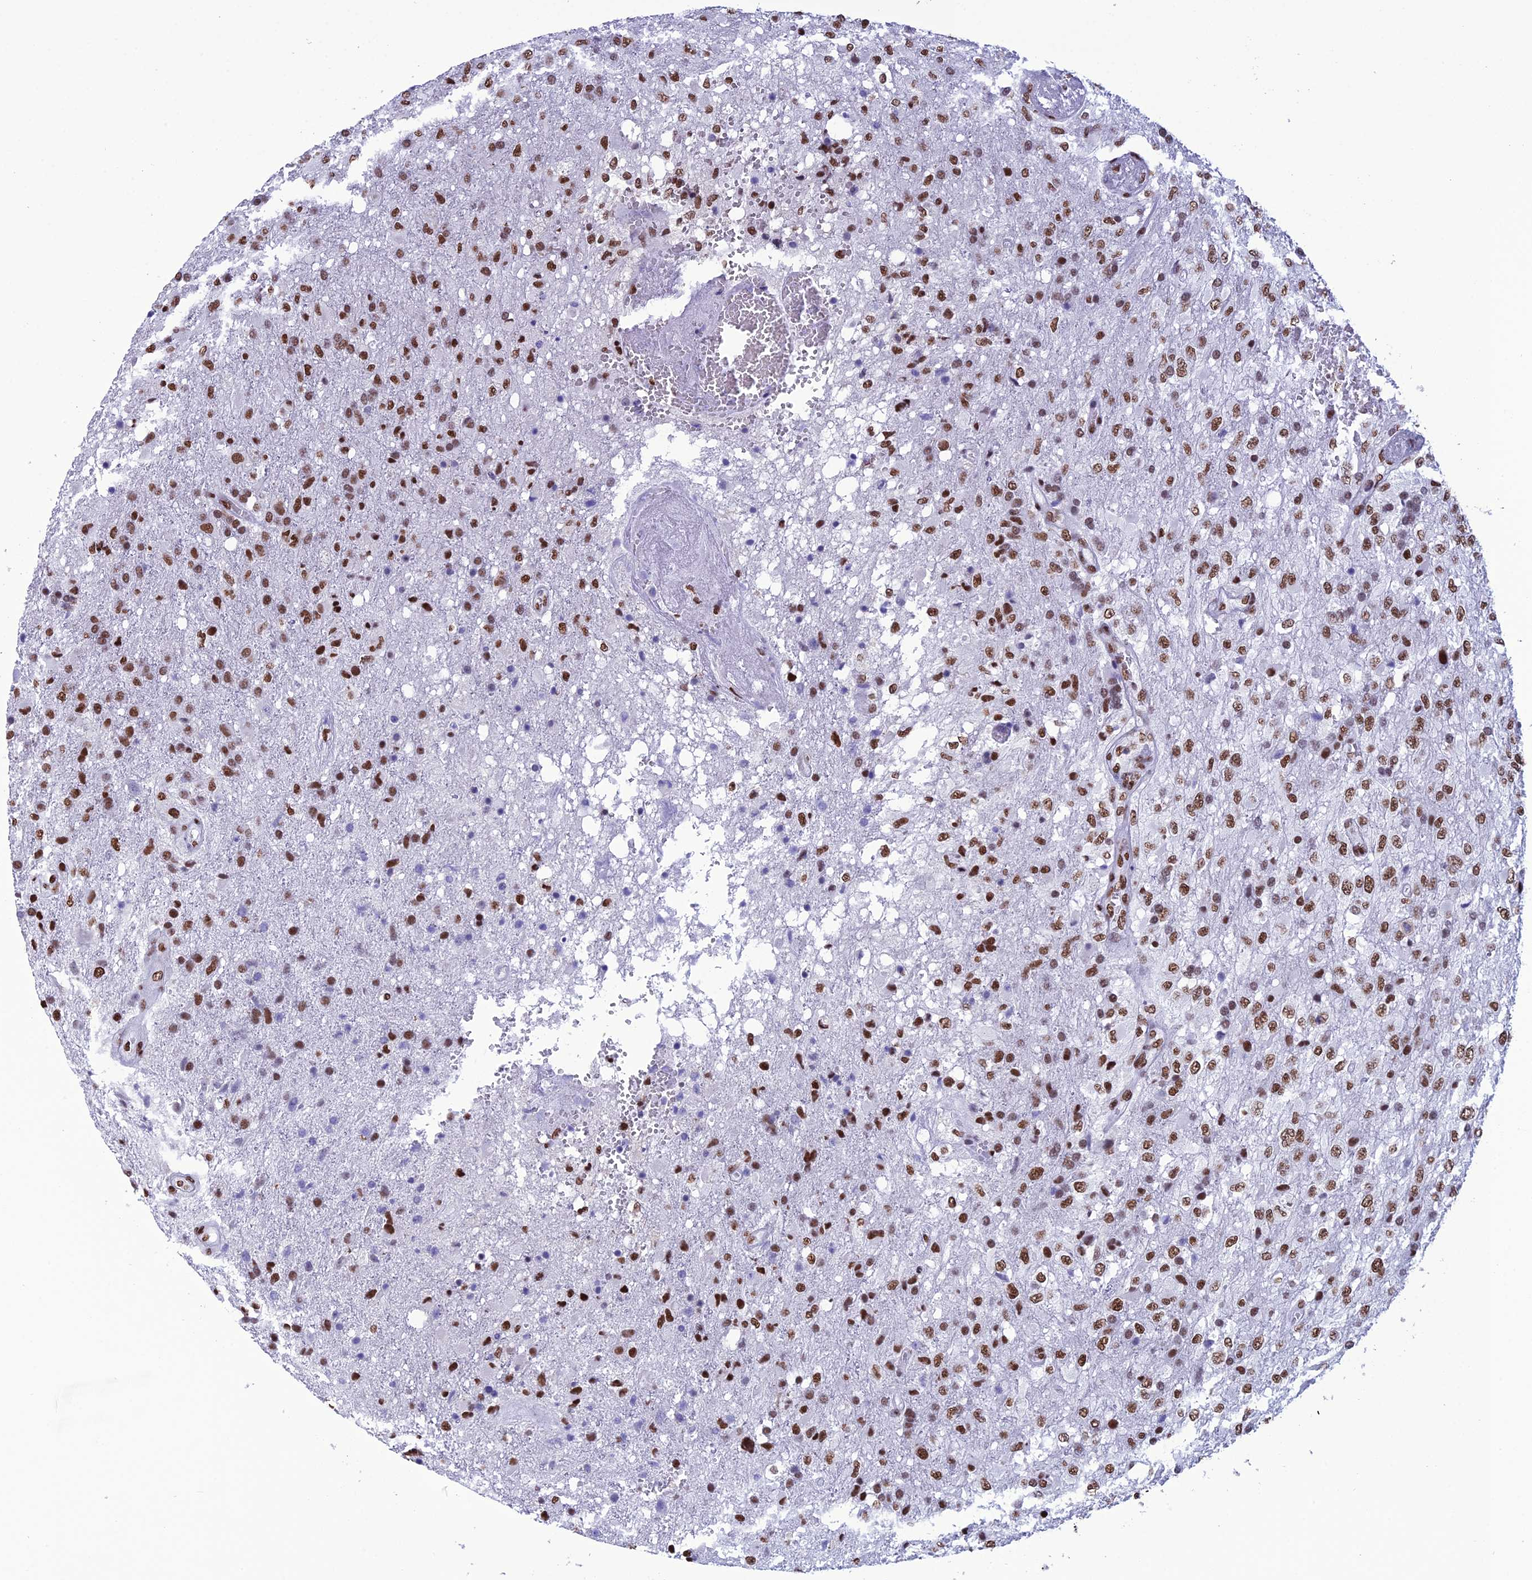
{"staining": {"intensity": "moderate", "quantity": ">75%", "location": "nuclear"}, "tissue": "glioma", "cell_type": "Tumor cells", "image_type": "cancer", "snomed": [{"axis": "morphology", "description": "Glioma, malignant, High grade"}, {"axis": "topography", "description": "Brain"}], "caption": "IHC (DAB) staining of malignant glioma (high-grade) reveals moderate nuclear protein positivity in approximately >75% of tumor cells.", "gene": "PRAMEF12", "patient": {"sex": "female", "age": 74}}